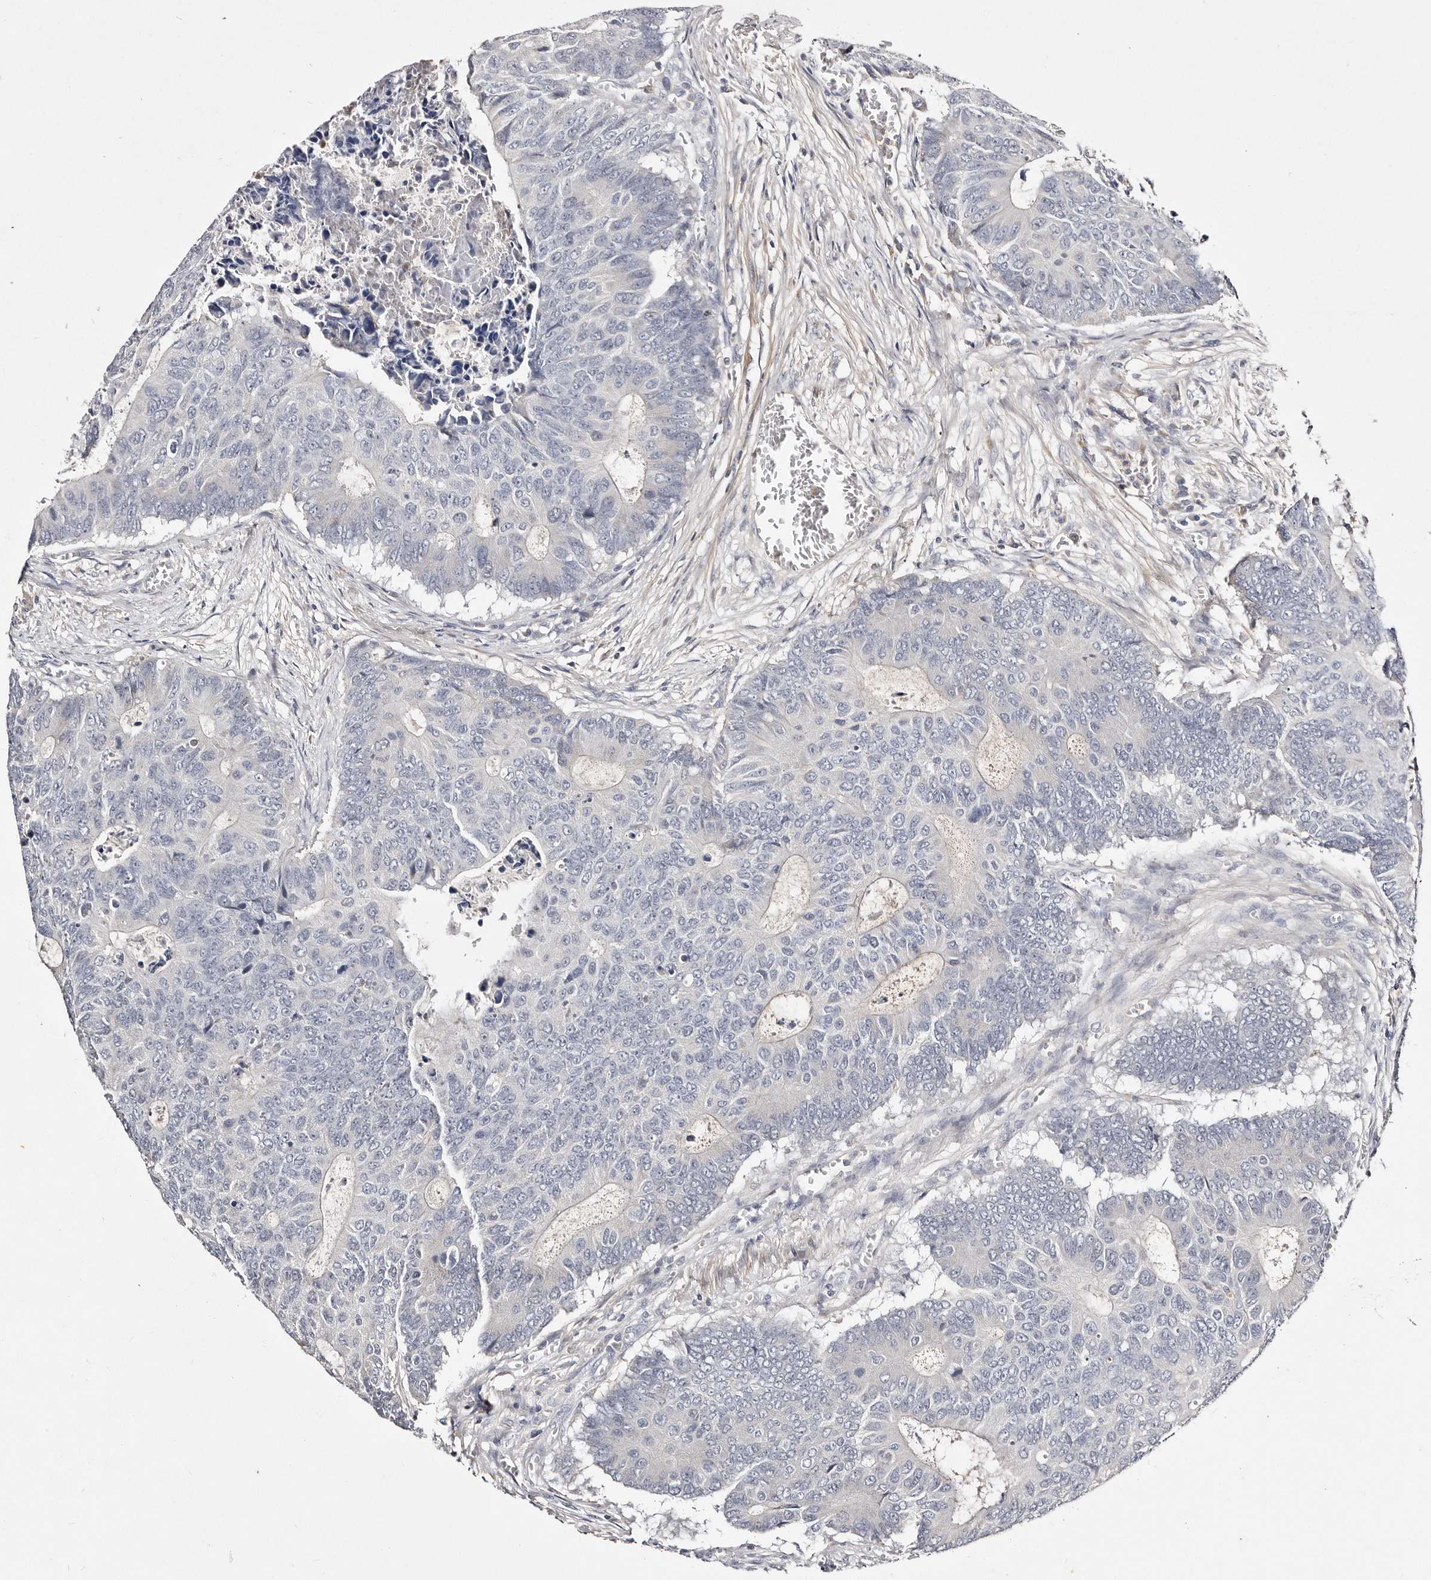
{"staining": {"intensity": "negative", "quantity": "none", "location": "none"}, "tissue": "colorectal cancer", "cell_type": "Tumor cells", "image_type": "cancer", "snomed": [{"axis": "morphology", "description": "Adenocarcinoma, NOS"}, {"axis": "topography", "description": "Colon"}], "caption": "This is an IHC histopathology image of human colorectal cancer (adenocarcinoma). There is no positivity in tumor cells.", "gene": "MRPS33", "patient": {"sex": "male", "age": 87}}